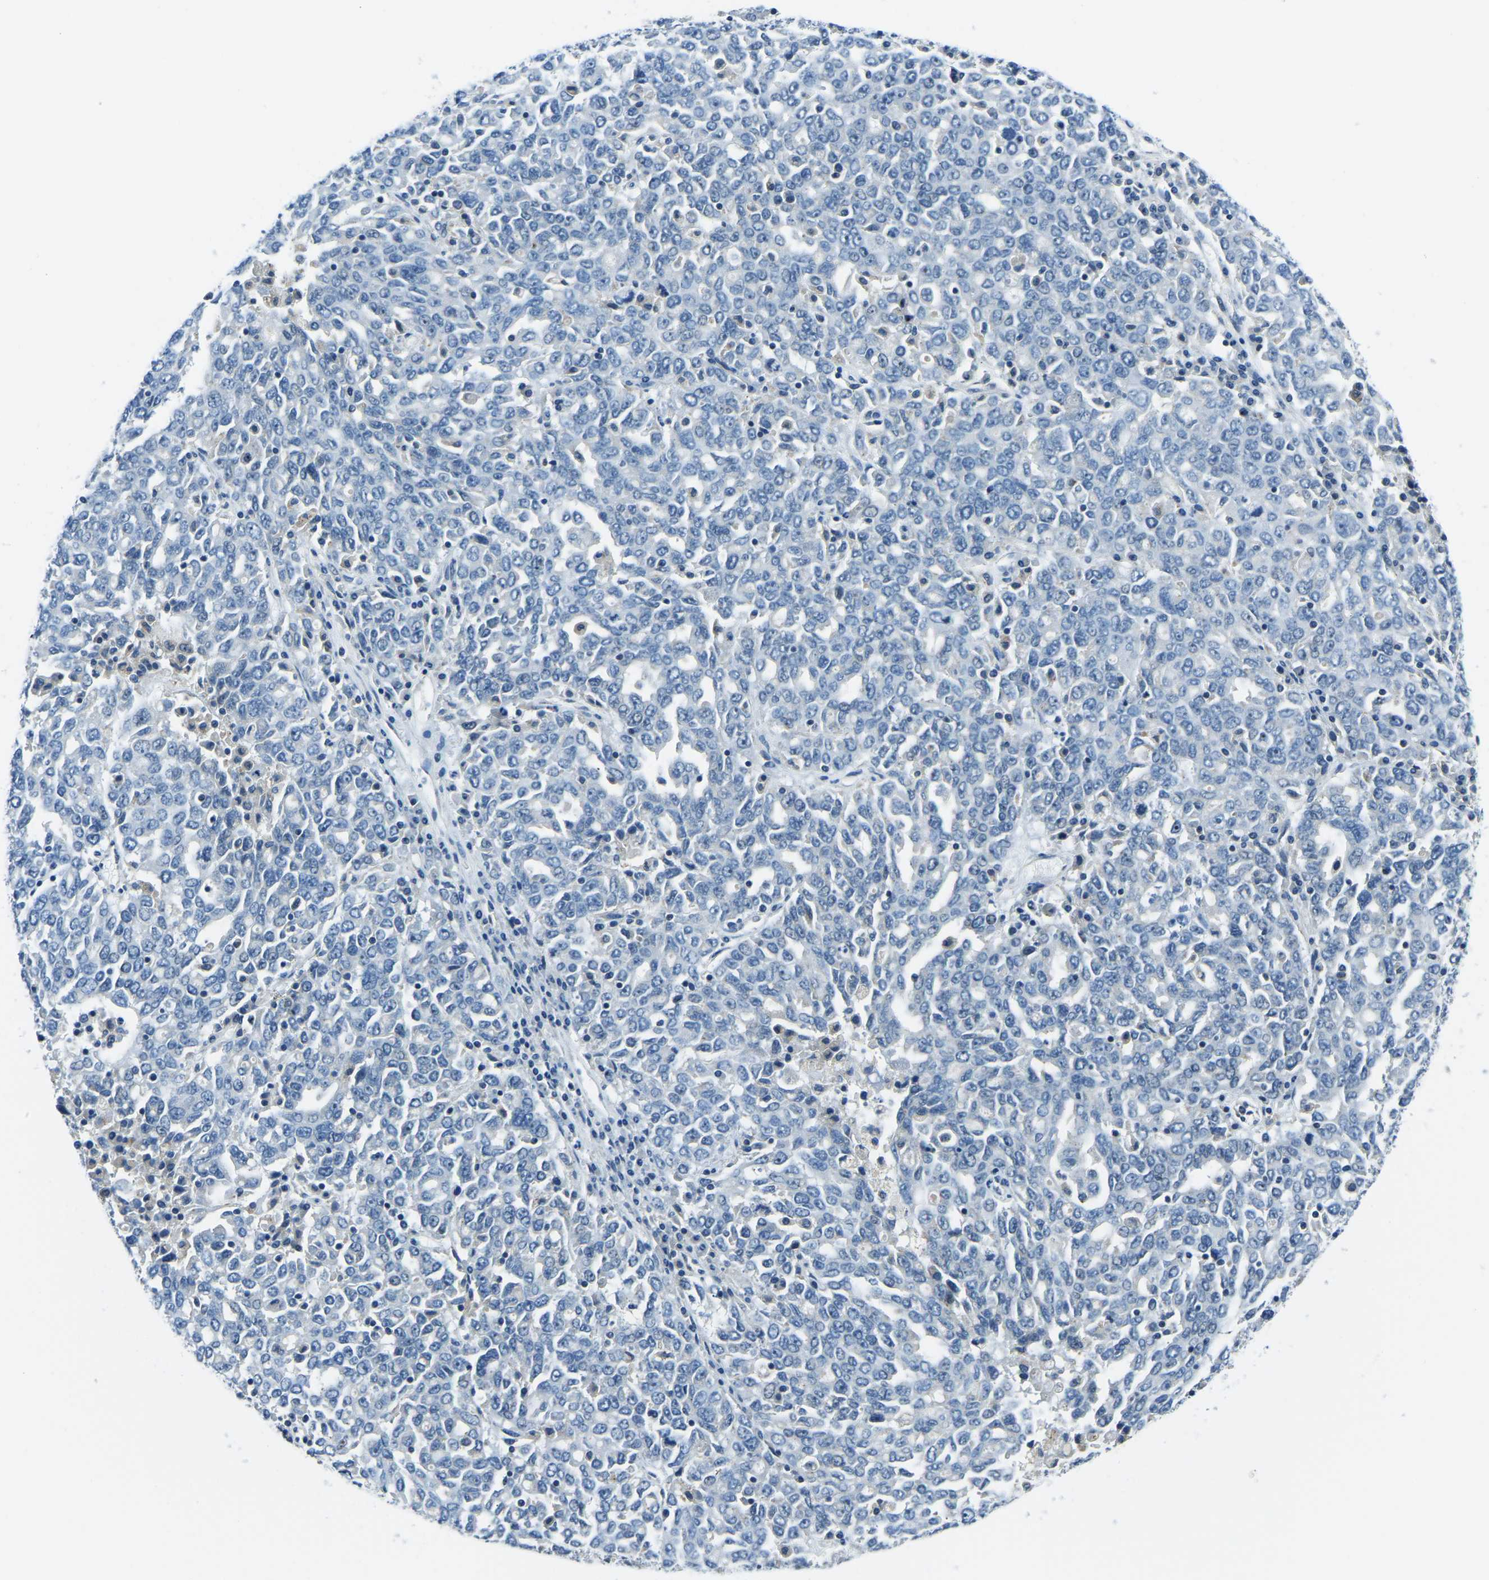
{"staining": {"intensity": "negative", "quantity": "none", "location": "none"}, "tissue": "ovarian cancer", "cell_type": "Tumor cells", "image_type": "cancer", "snomed": [{"axis": "morphology", "description": "Carcinoma, endometroid"}, {"axis": "topography", "description": "Ovary"}], "caption": "Endometroid carcinoma (ovarian) stained for a protein using immunohistochemistry demonstrates no positivity tumor cells.", "gene": "RRP1", "patient": {"sex": "female", "age": 62}}